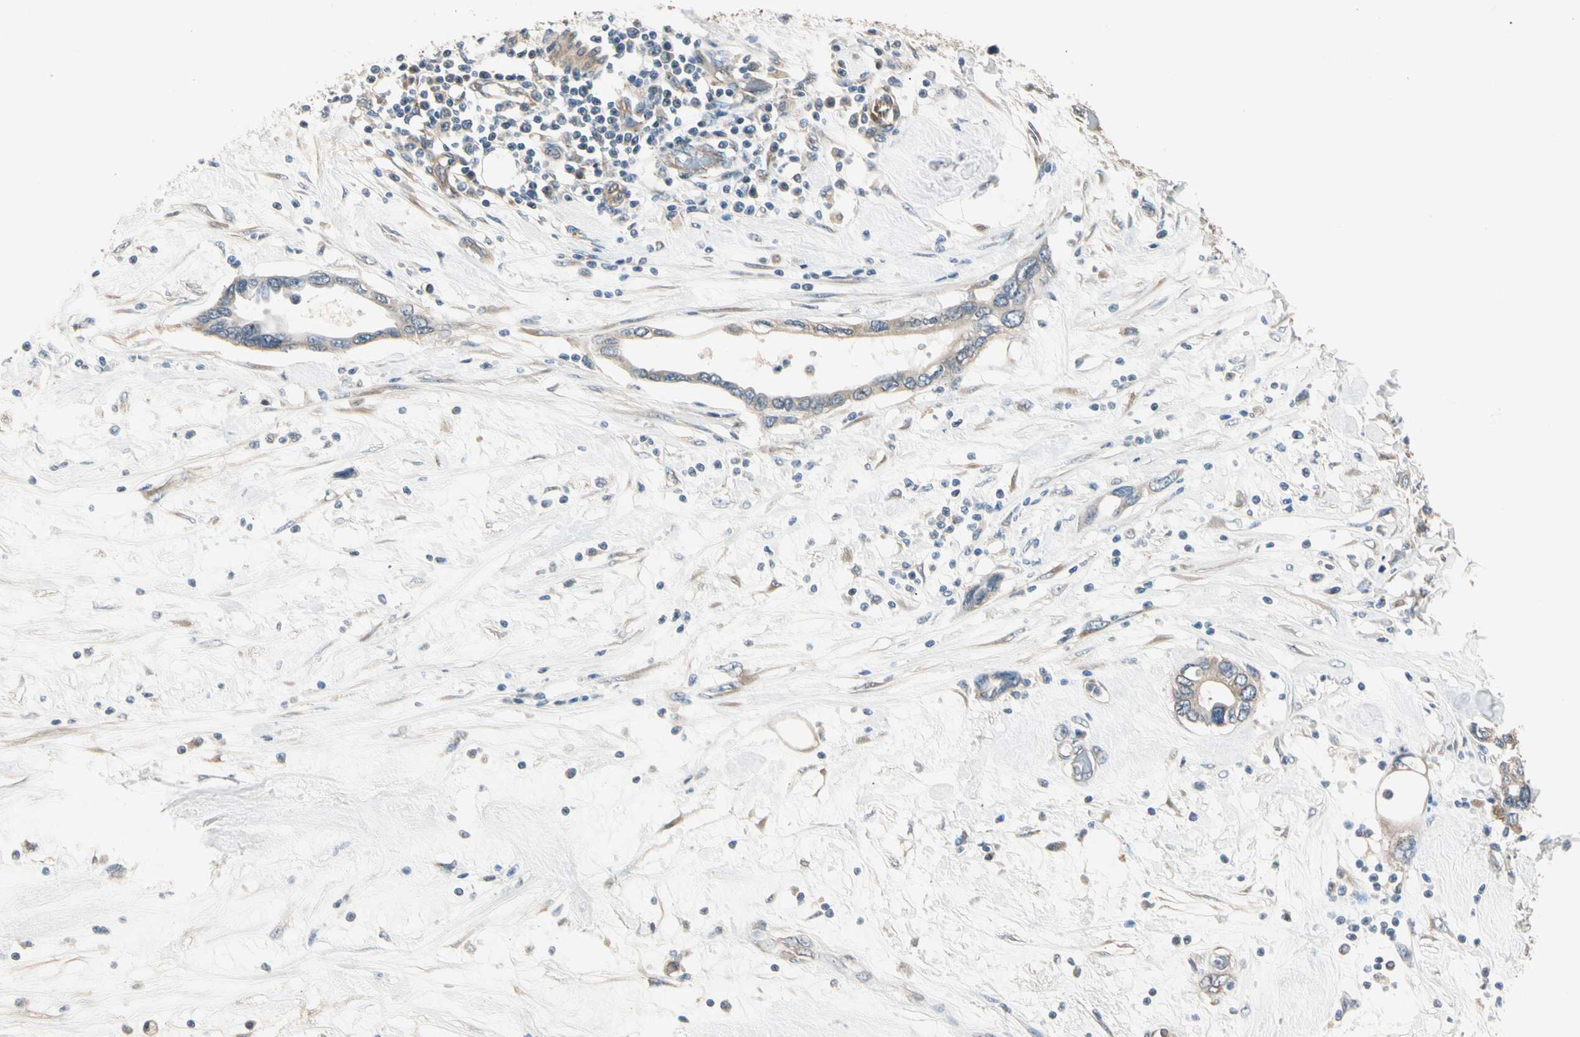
{"staining": {"intensity": "weak", "quantity": ">75%", "location": "cytoplasmic/membranous"}, "tissue": "pancreatic cancer", "cell_type": "Tumor cells", "image_type": "cancer", "snomed": [{"axis": "morphology", "description": "Adenocarcinoma, NOS"}, {"axis": "topography", "description": "Pancreas"}], "caption": "The immunohistochemical stain highlights weak cytoplasmic/membranous positivity in tumor cells of pancreatic cancer (adenocarcinoma) tissue.", "gene": "ROCK2", "patient": {"sex": "female", "age": 57}}